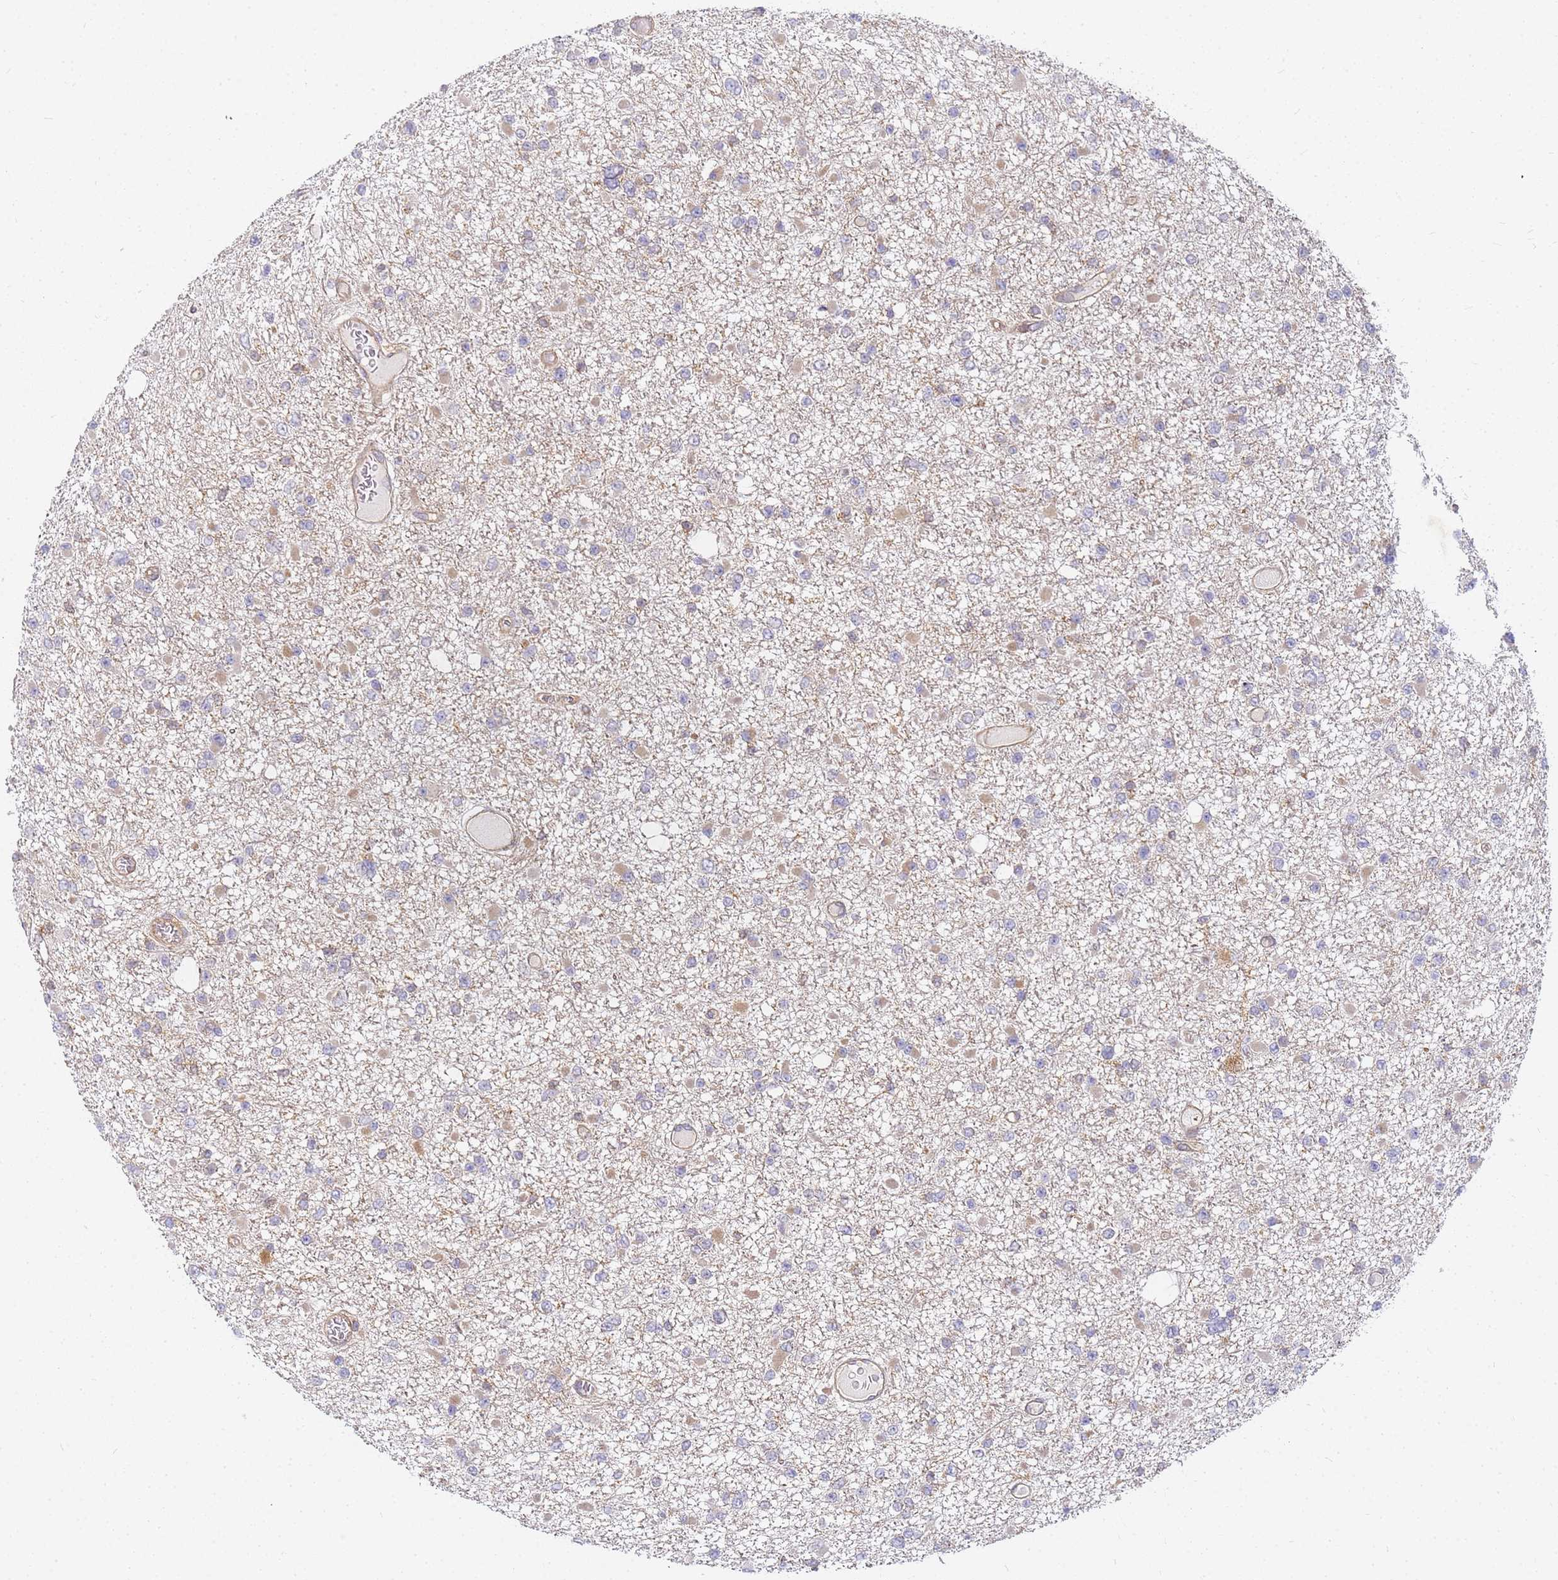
{"staining": {"intensity": "weak", "quantity": "25%-75%", "location": "cytoplasmic/membranous"}, "tissue": "glioma", "cell_type": "Tumor cells", "image_type": "cancer", "snomed": [{"axis": "morphology", "description": "Glioma, malignant, Low grade"}, {"axis": "topography", "description": "Brain"}], "caption": "This is a photomicrograph of immunohistochemistry (IHC) staining of malignant low-grade glioma, which shows weak positivity in the cytoplasmic/membranous of tumor cells.", "gene": "CHM", "patient": {"sex": "female", "age": 22}}